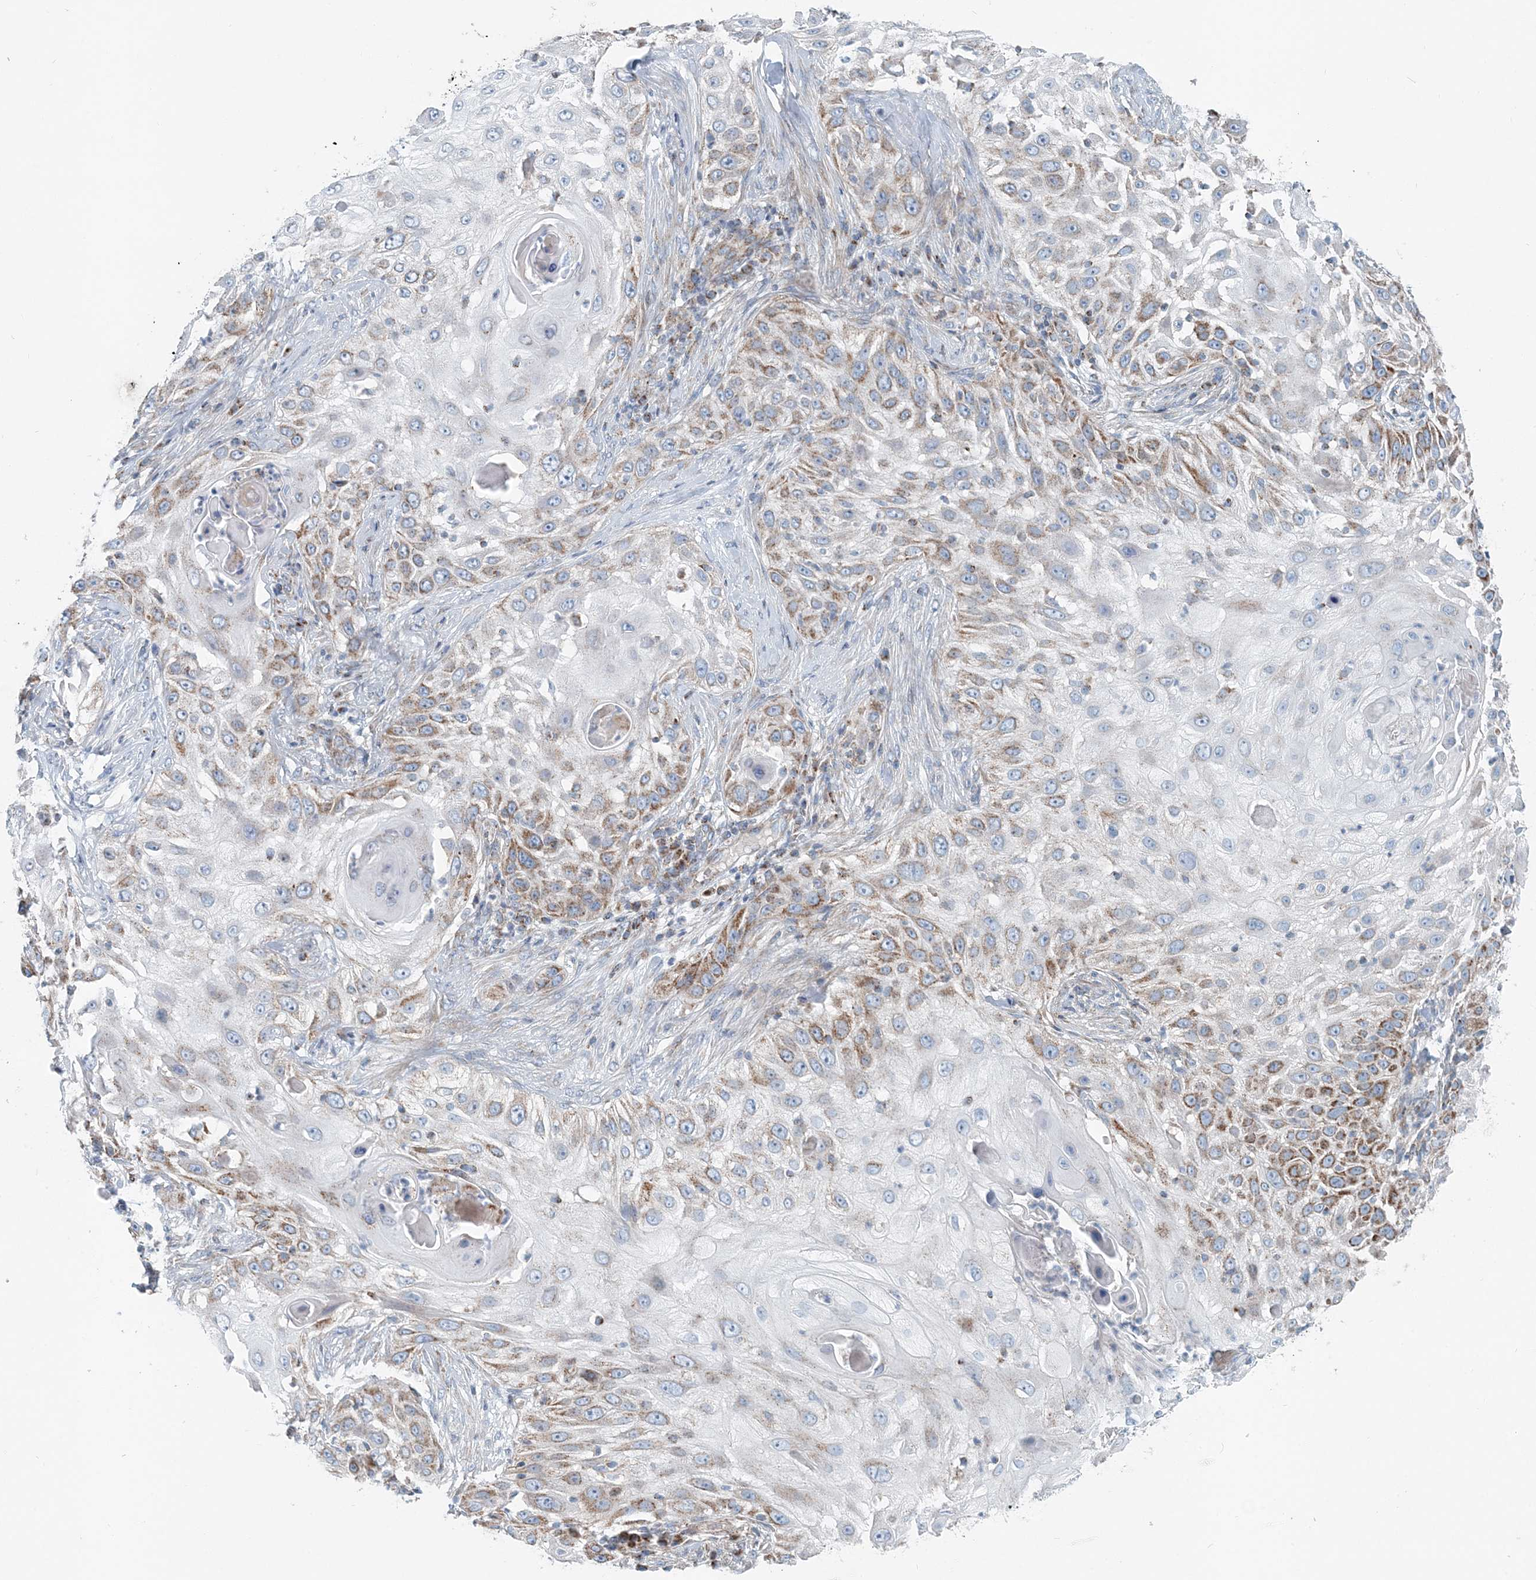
{"staining": {"intensity": "moderate", "quantity": "25%-75%", "location": "cytoplasmic/membranous"}, "tissue": "skin cancer", "cell_type": "Tumor cells", "image_type": "cancer", "snomed": [{"axis": "morphology", "description": "Squamous cell carcinoma, NOS"}, {"axis": "topography", "description": "Skin"}], "caption": "A medium amount of moderate cytoplasmic/membranous expression is seen in about 25%-75% of tumor cells in skin cancer (squamous cell carcinoma) tissue. (Brightfield microscopy of DAB IHC at high magnification).", "gene": "INTU", "patient": {"sex": "female", "age": 44}}